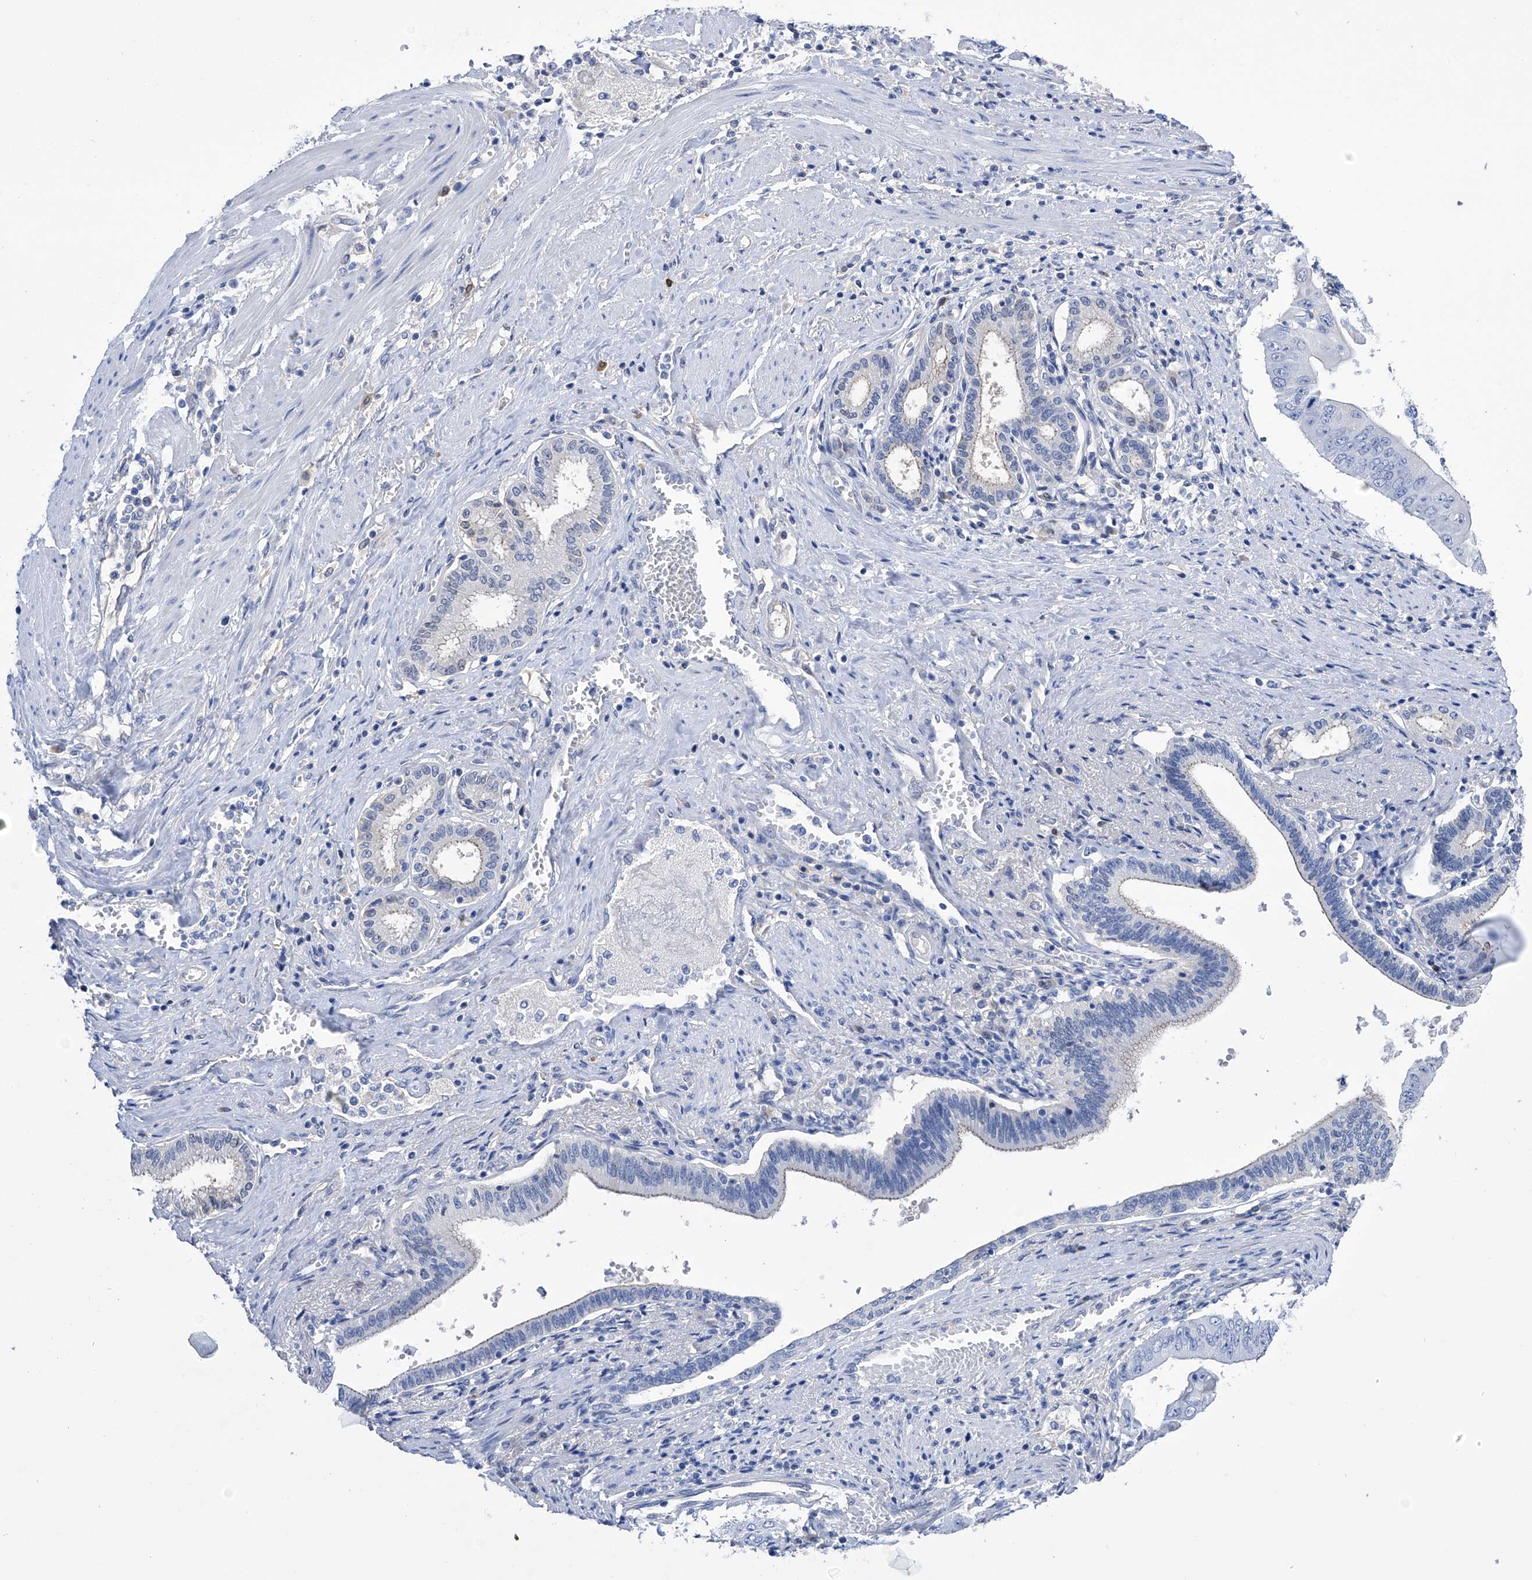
{"staining": {"intensity": "negative", "quantity": "none", "location": "none"}, "tissue": "pancreatic cancer", "cell_type": "Tumor cells", "image_type": "cancer", "snomed": [{"axis": "morphology", "description": "Adenocarcinoma, NOS"}, {"axis": "topography", "description": "Pancreas"}], "caption": "The IHC histopathology image has no significant staining in tumor cells of pancreatic cancer (adenocarcinoma) tissue.", "gene": "PGM3", "patient": {"sex": "female", "age": 77}}